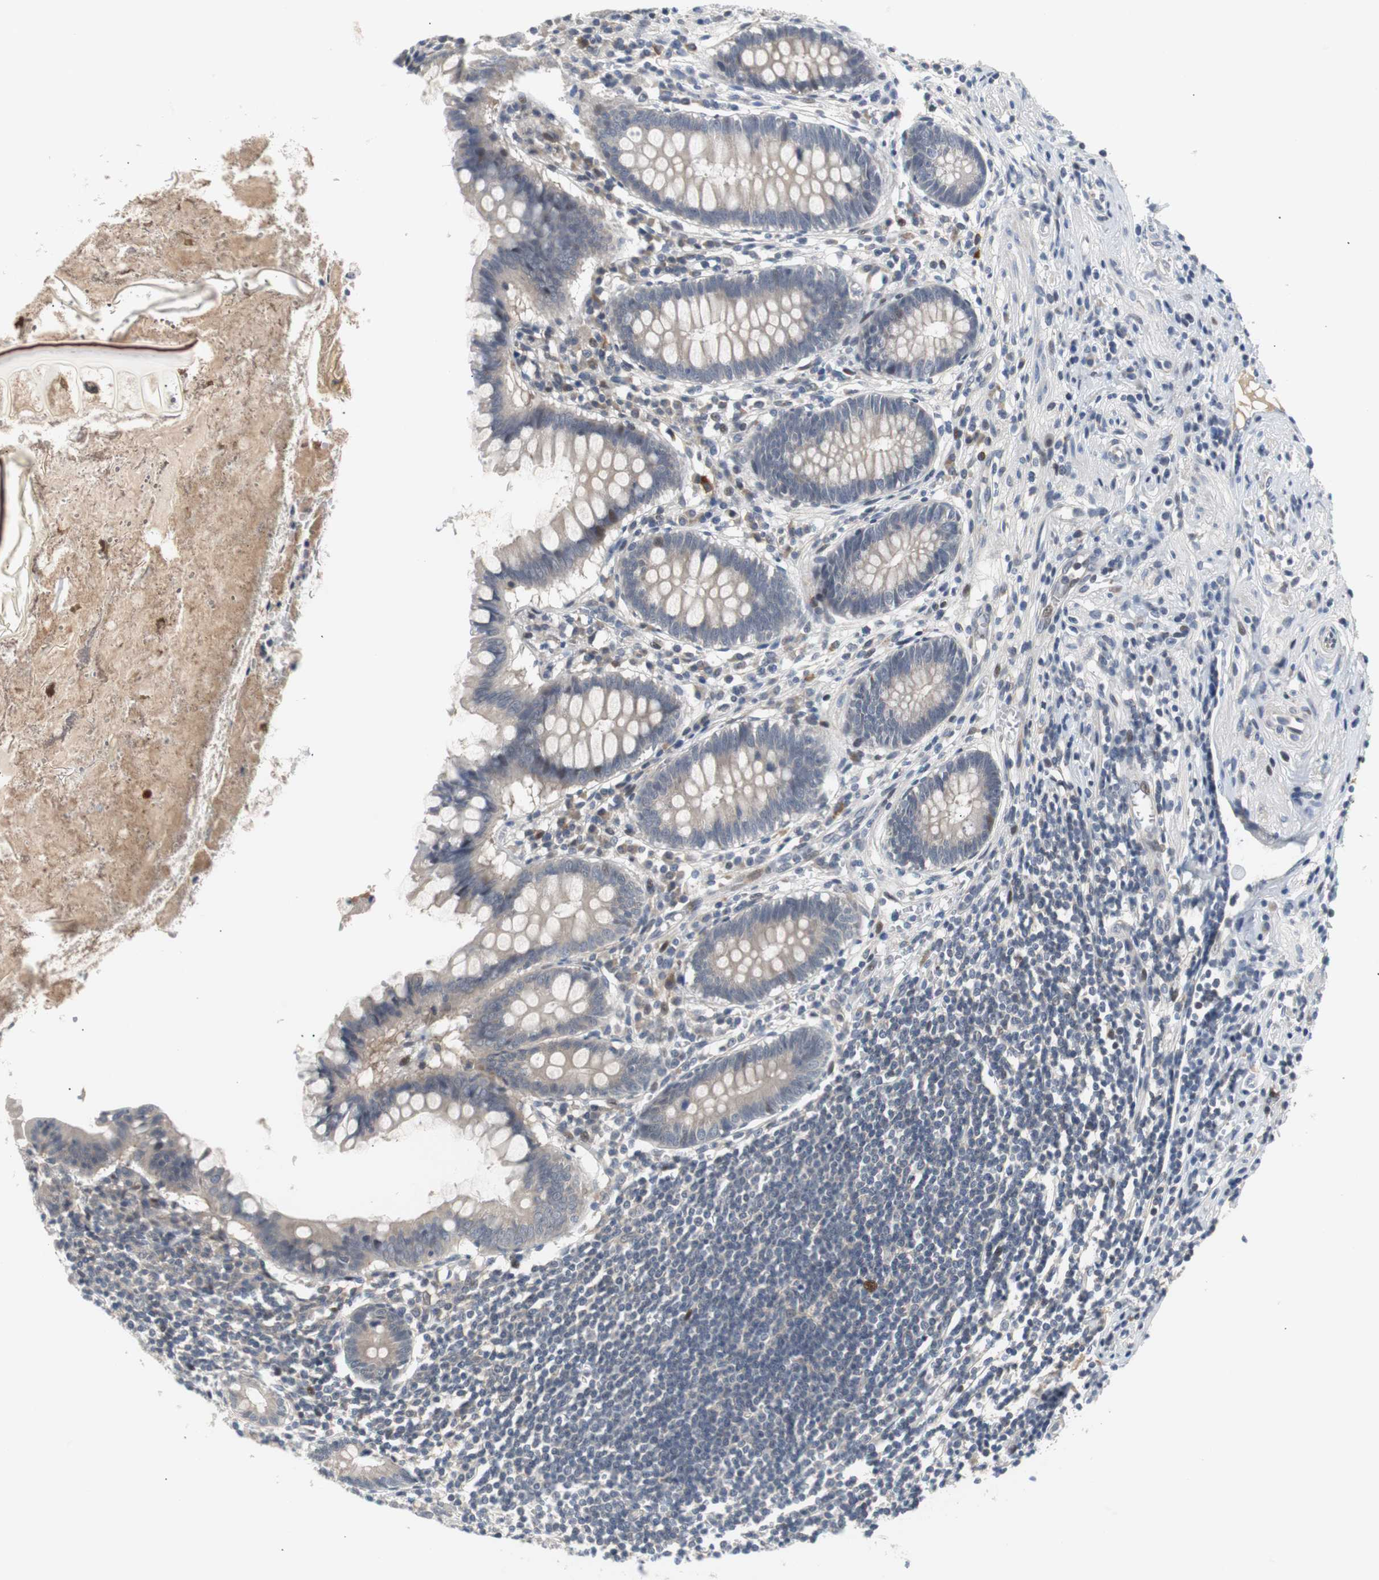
{"staining": {"intensity": "weak", "quantity": "<25%", "location": "cytoplasmic/membranous"}, "tissue": "appendix", "cell_type": "Glandular cells", "image_type": "normal", "snomed": [{"axis": "morphology", "description": "Normal tissue, NOS"}, {"axis": "topography", "description": "Appendix"}], "caption": "This image is of benign appendix stained with IHC to label a protein in brown with the nuclei are counter-stained blue. There is no positivity in glandular cells. The staining was performed using DAB to visualize the protein expression in brown, while the nuclei were stained in blue with hematoxylin (Magnification: 20x).", "gene": "MAP2K4", "patient": {"sex": "female", "age": 50}}